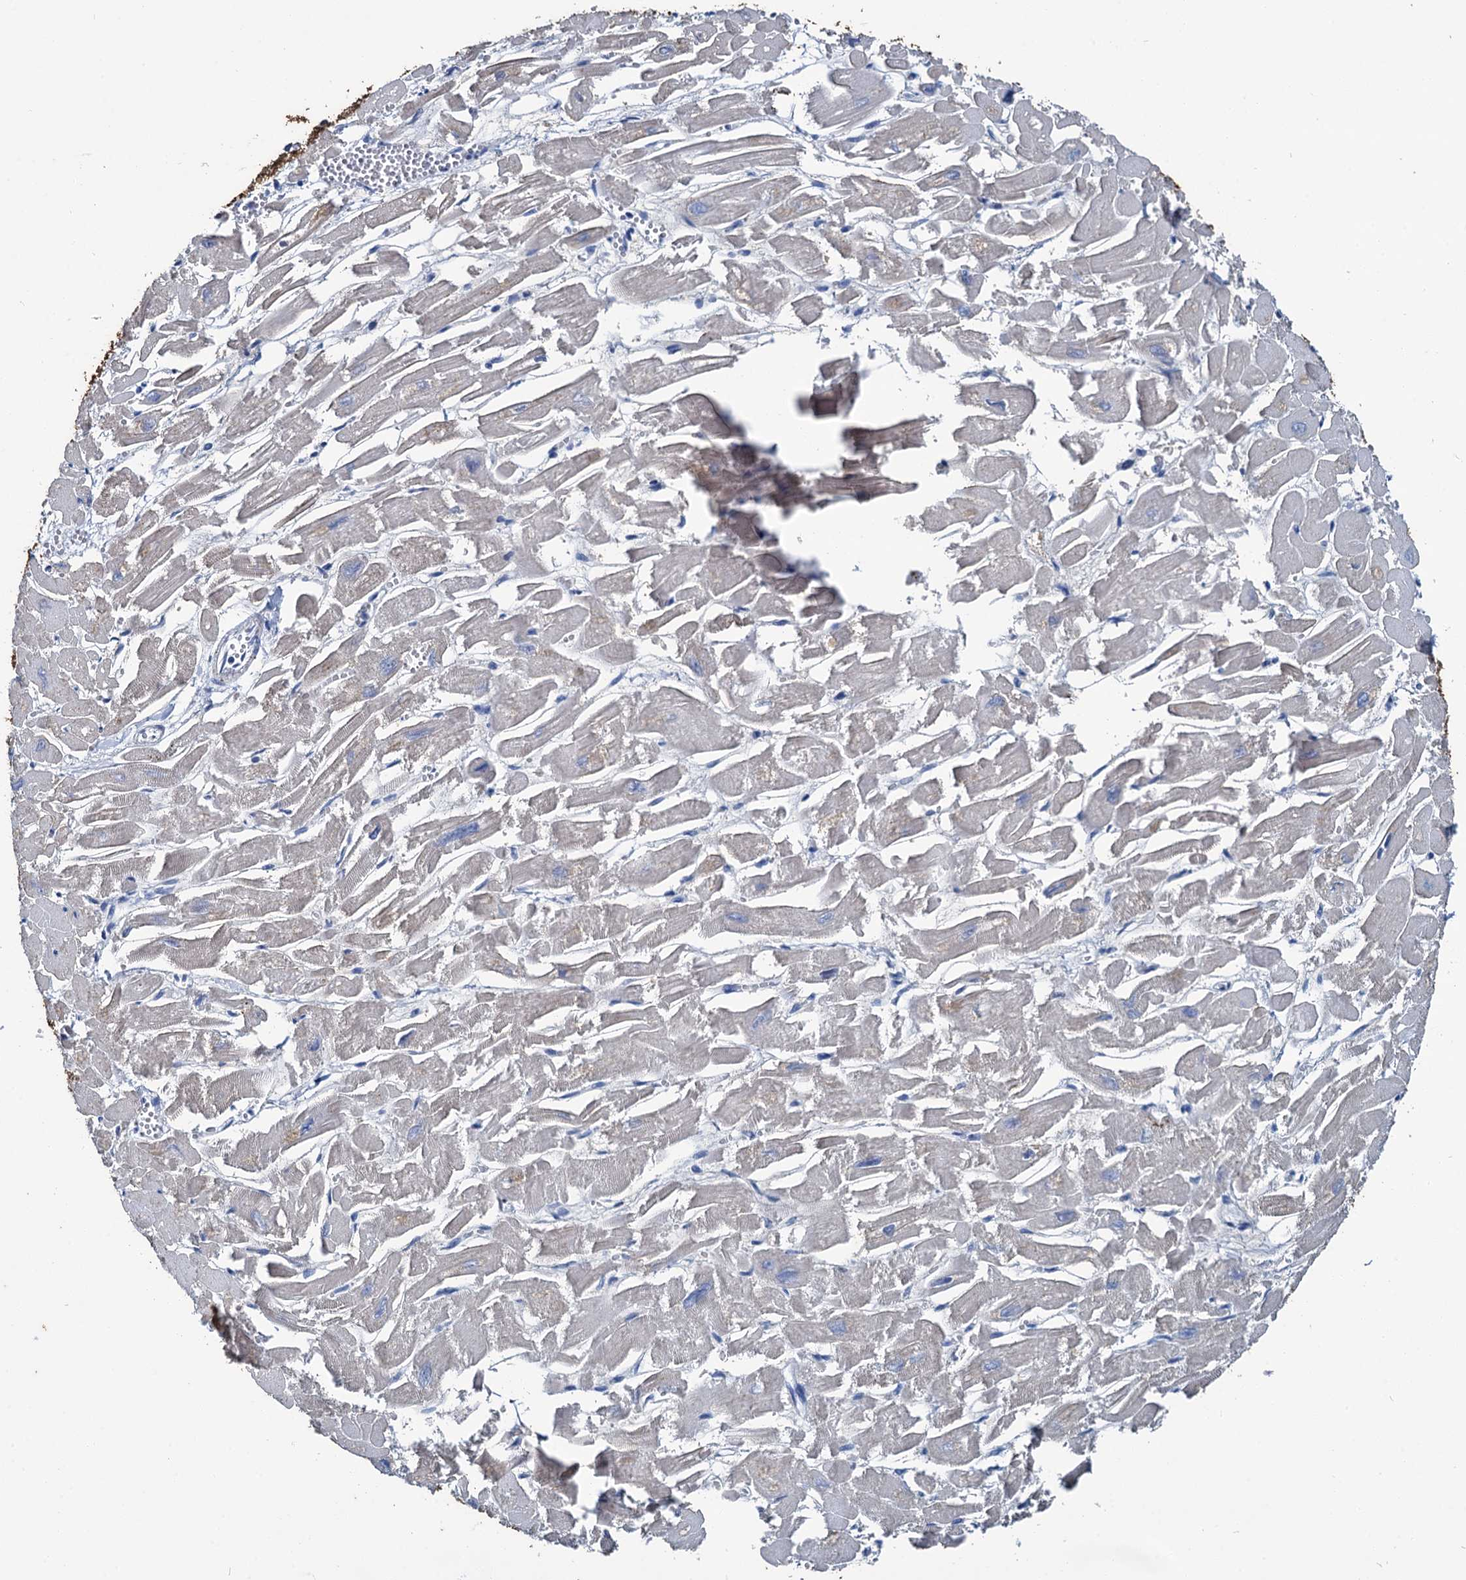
{"staining": {"intensity": "negative", "quantity": "none", "location": "none"}, "tissue": "heart muscle", "cell_type": "Cardiomyocytes", "image_type": "normal", "snomed": [{"axis": "morphology", "description": "Normal tissue, NOS"}, {"axis": "topography", "description": "Heart"}], "caption": "This is a micrograph of immunohistochemistry staining of benign heart muscle, which shows no positivity in cardiomyocytes. (IHC, brightfield microscopy, high magnification).", "gene": "MIOX", "patient": {"sex": "male", "age": 54}}